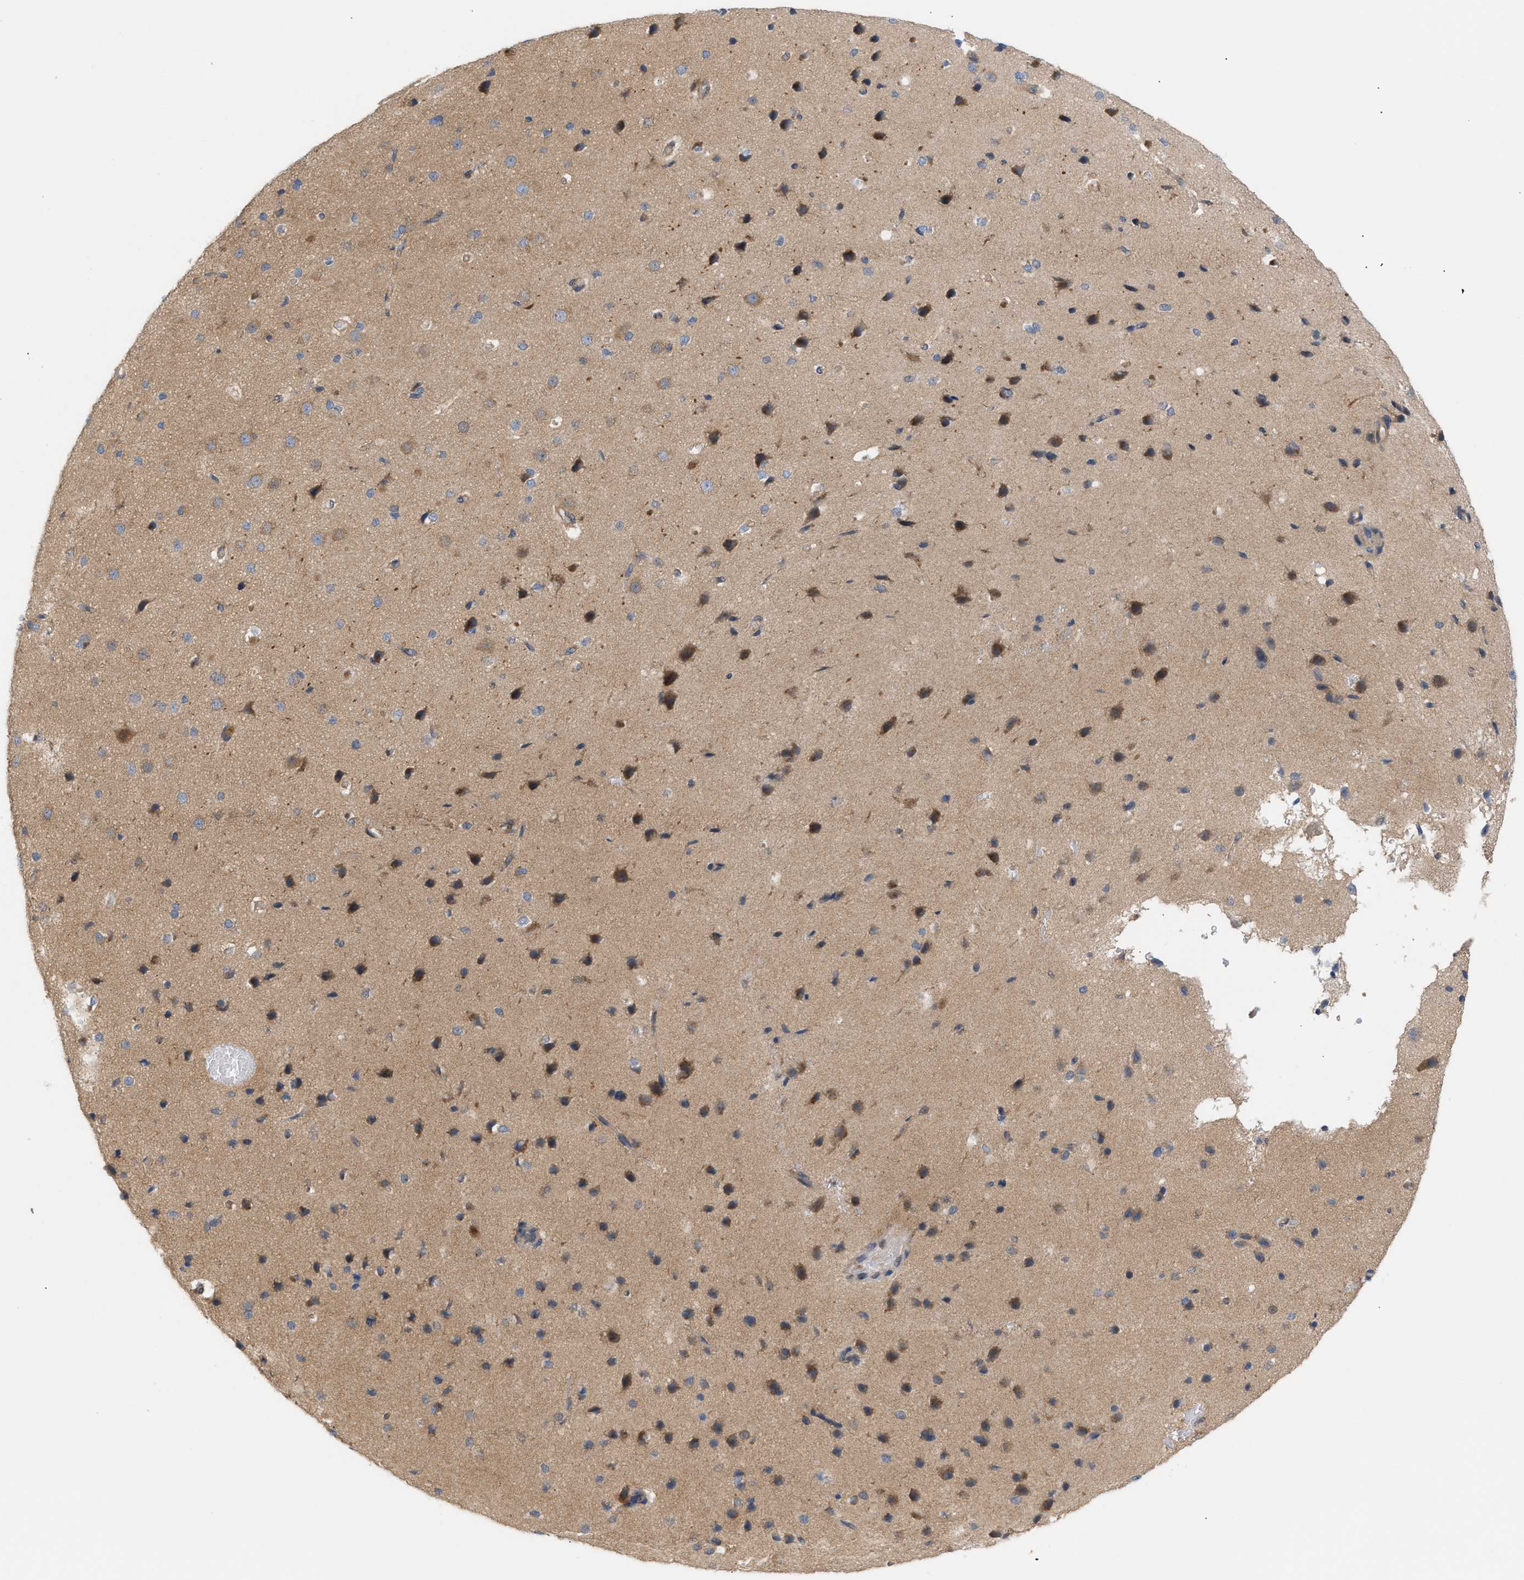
{"staining": {"intensity": "weak", "quantity": "25%-75%", "location": "cytoplasmic/membranous"}, "tissue": "cerebral cortex", "cell_type": "Endothelial cells", "image_type": "normal", "snomed": [{"axis": "morphology", "description": "Normal tissue, NOS"}, {"axis": "morphology", "description": "Developmental malformation"}, {"axis": "topography", "description": "Cerebral cortex"}], "caption": "Brown immunohistochemical staining in unremarkable human cerebral cortex displays weak cytoplasmic/membranous staining in approximately 25%-75% of endothelial cells.", "gene": "DBNL", "patient": {"sex": "female", "age": 30}}